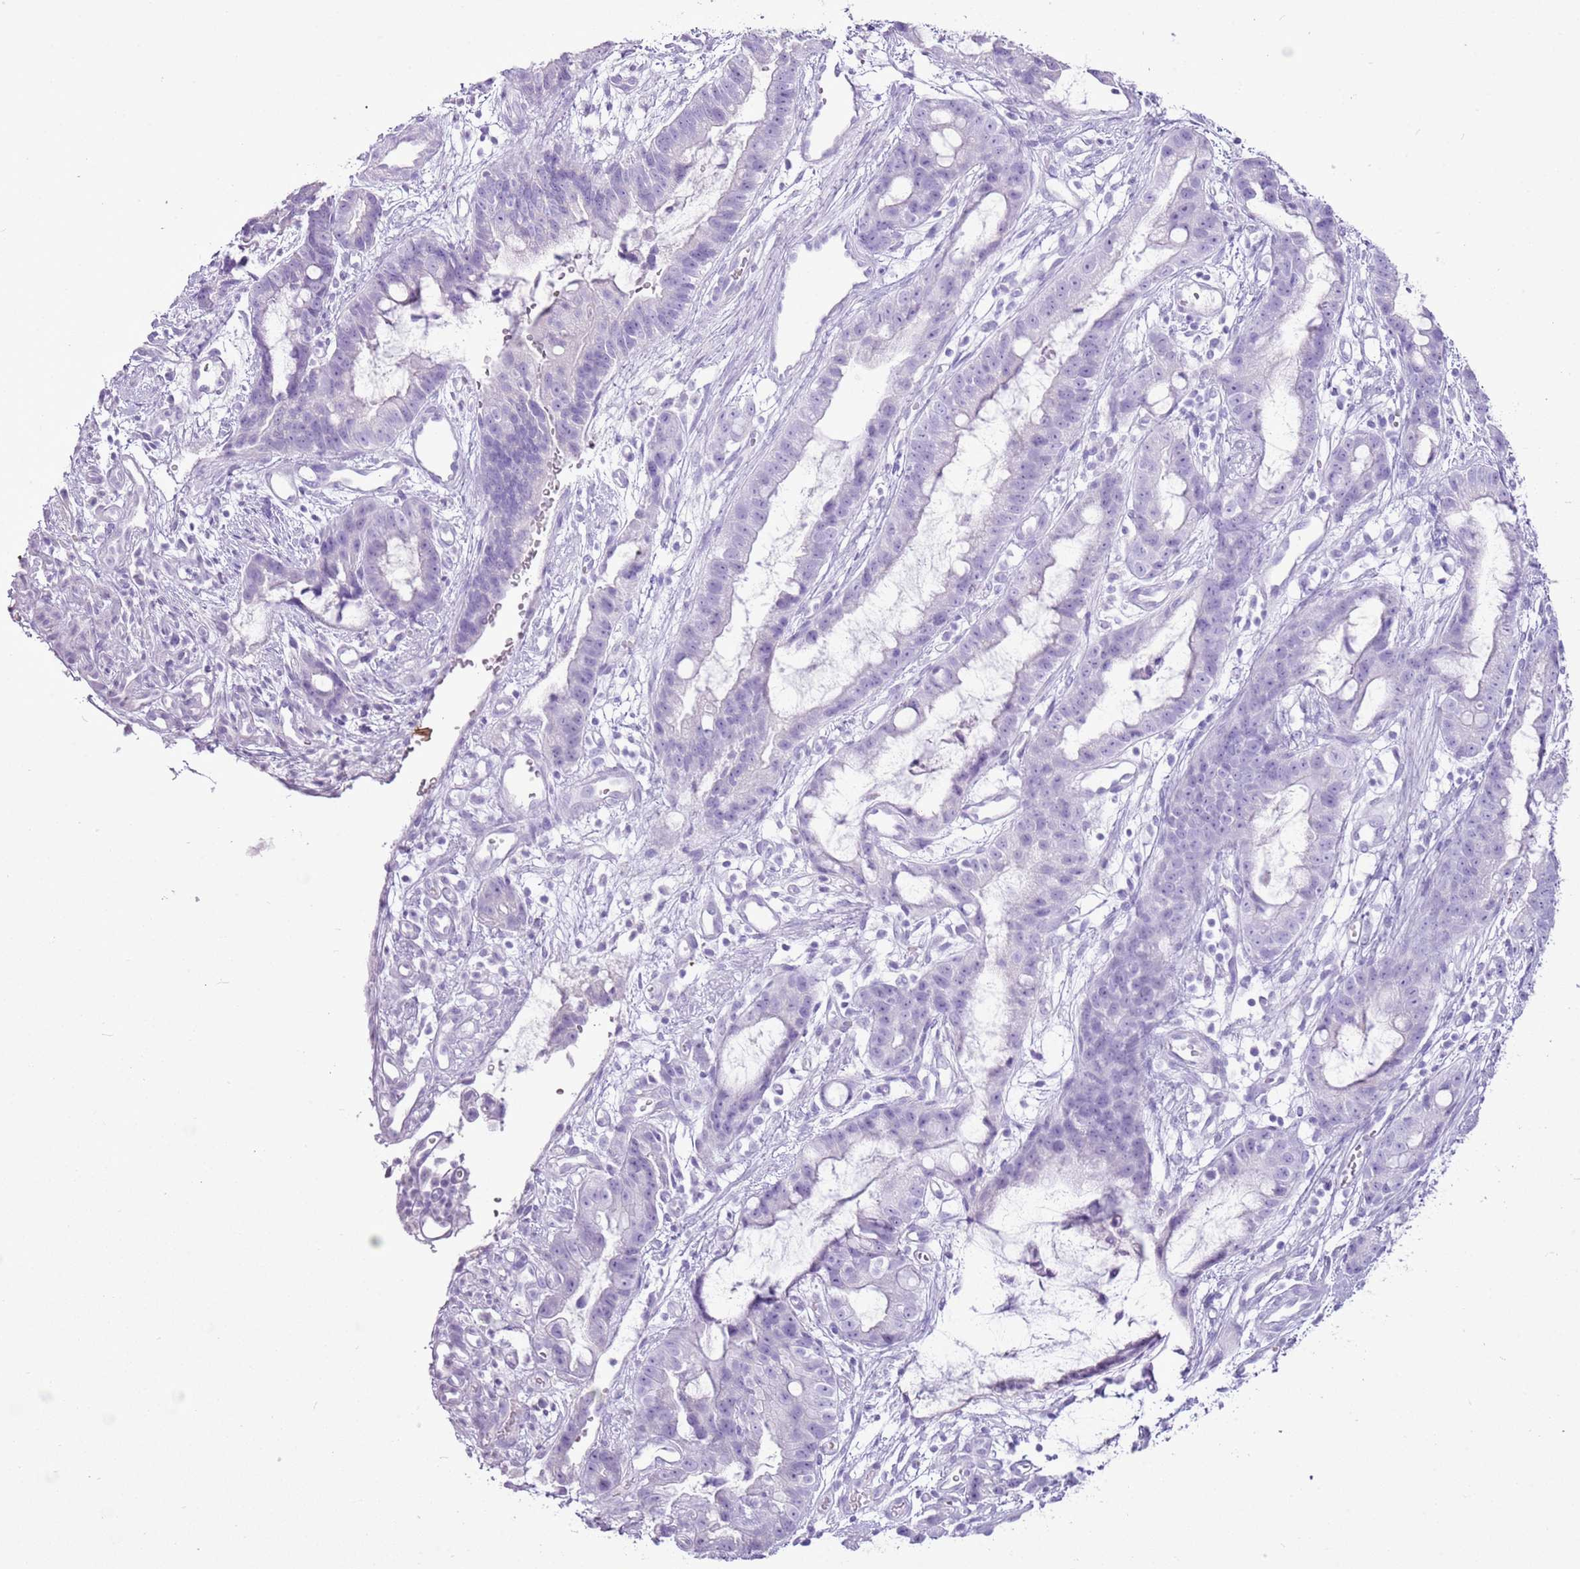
{"staining": {"intensity": "negative", "quantity": "none", "location": "none"}, "tissue": "stomach cancer", "cell_type": "Tumor cells", "image_type": "cancer", "snomed": [{"axis": "morphology", "description": "Adenocarcinoma, NOS"}, {"axis": "topography", "description": "Stomach"}], "caption": "IHC of stomach cancer reveals no expression in tumor cells.", "gene": "CNFN", "patient": {"sex": "male", "age": 55}}